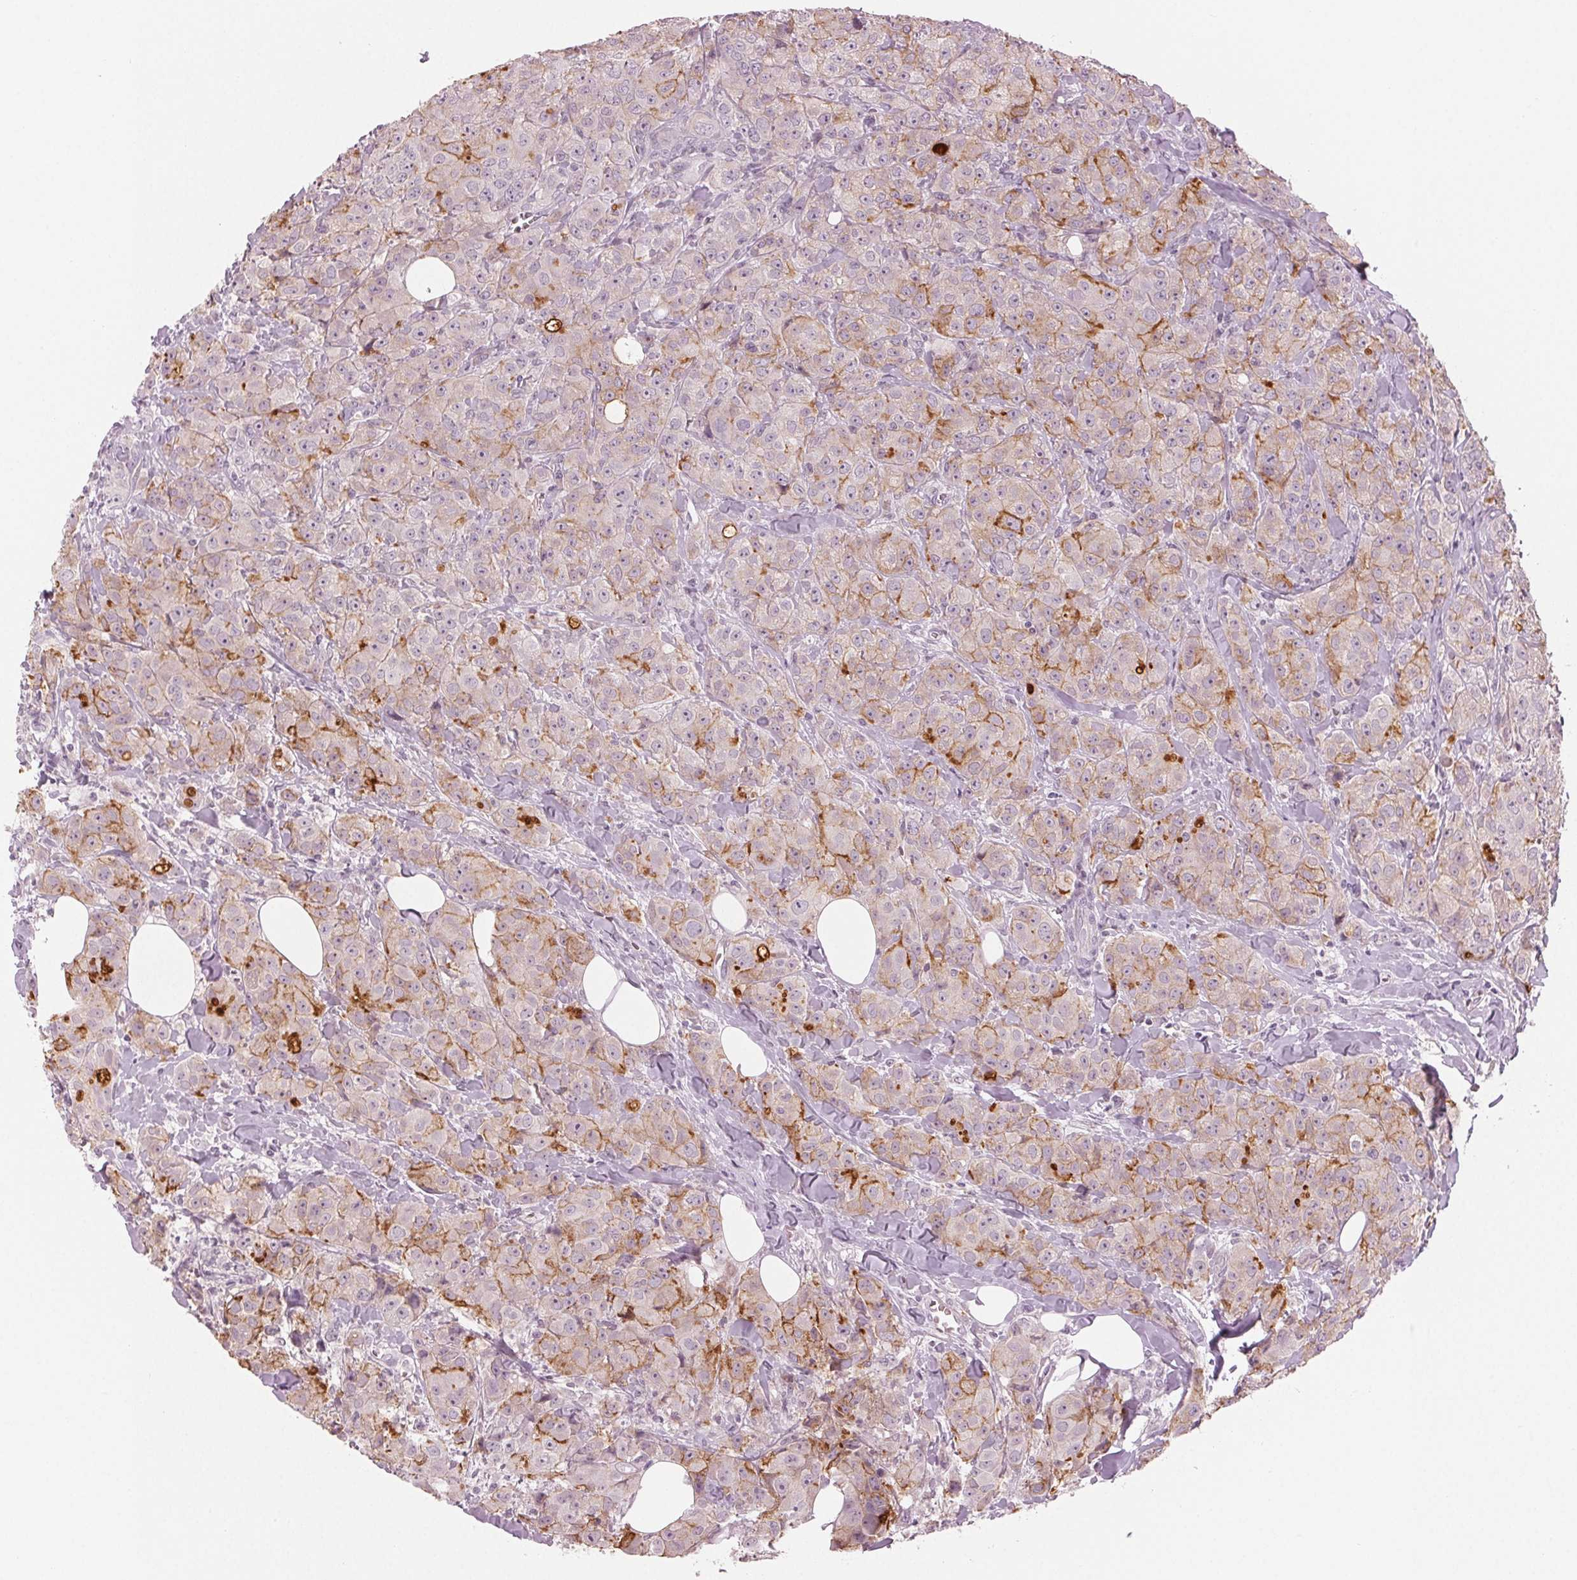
{"staining": {"intensity": "moderate", "quantity": "<25%", "location": "cytoplasmic/membranous"}, "tissue": "breast cancer", "cell_type": "Tumor cells", "image_type": "cancer", "snomed": [{"axis": "morphology", "description": "Duct carcinoma"}, {"axis": "topography", "description": "Breast"}], "caption": "Breast infiltrating ductal carcinoma stained with immunohistochemistry (IHC) shows moderate cytoplasmic/membranous expression in approximately <25% of tumor cells.", "gene": "PRAP1", "patient": {"sex": "female", "age": 43}}